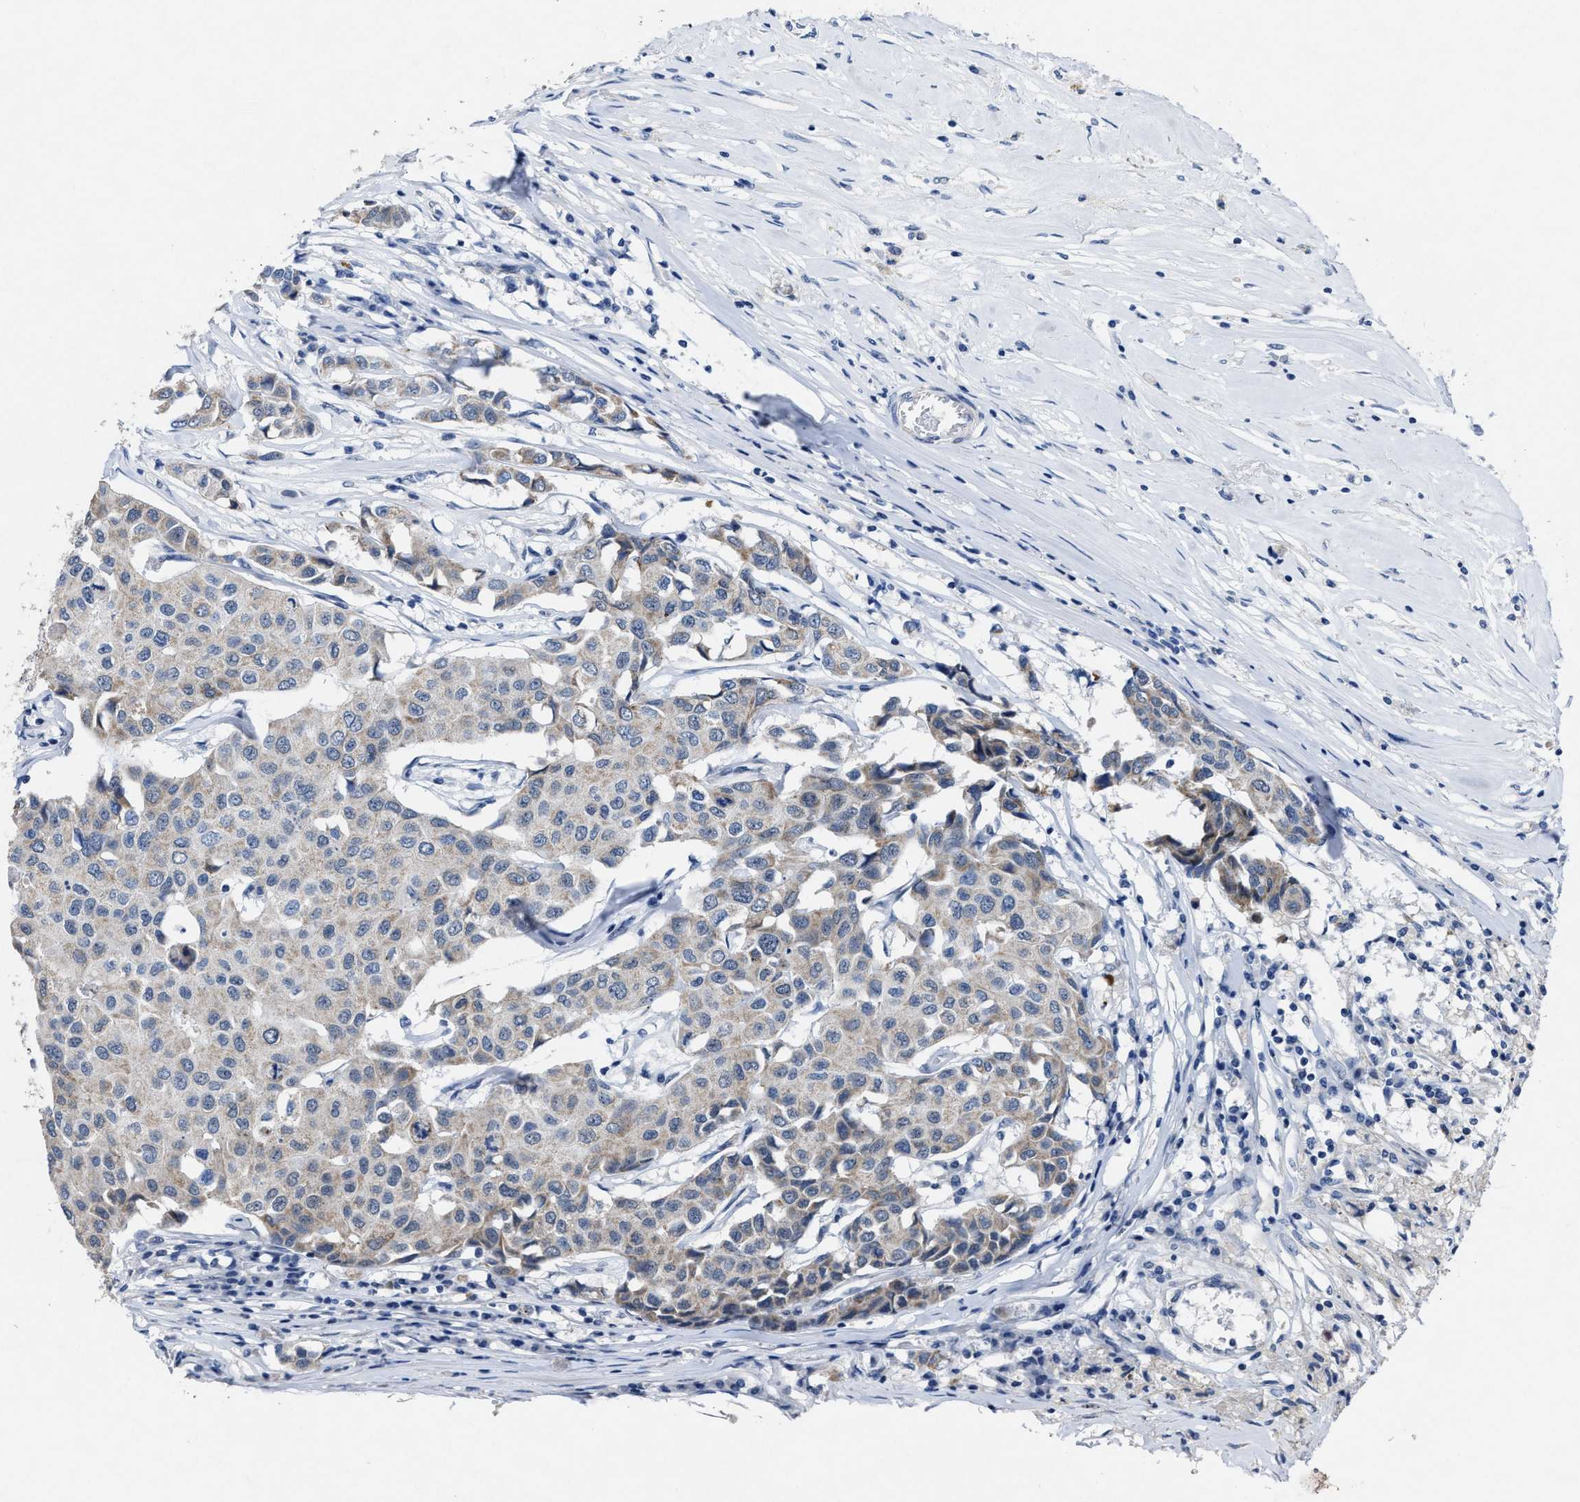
{"staining": {"intensity": "weak", "quantity": "25%-75%", "location": "cytoplasmic/membranous"}, "tissue": "breast cancer", "cell_type": "Tumor cells", "image_type": "cancer", "snomed": [{"axis": "morphology", "description": "Duct carcinoma"}, {"axis": "topography", "description": "Breast"}], "caption": "Immunohistochemical staining of human breast cancer shows weak cytoplasmic/membranous protein positivity in about 25%-75% of tumor cells. Using DAB (brown) and hematoxylin (blue) stains, captured at high magnification using brightfield microscopy.", "gene": "ID3", "patient": {"sex": "female", "age": 80}}